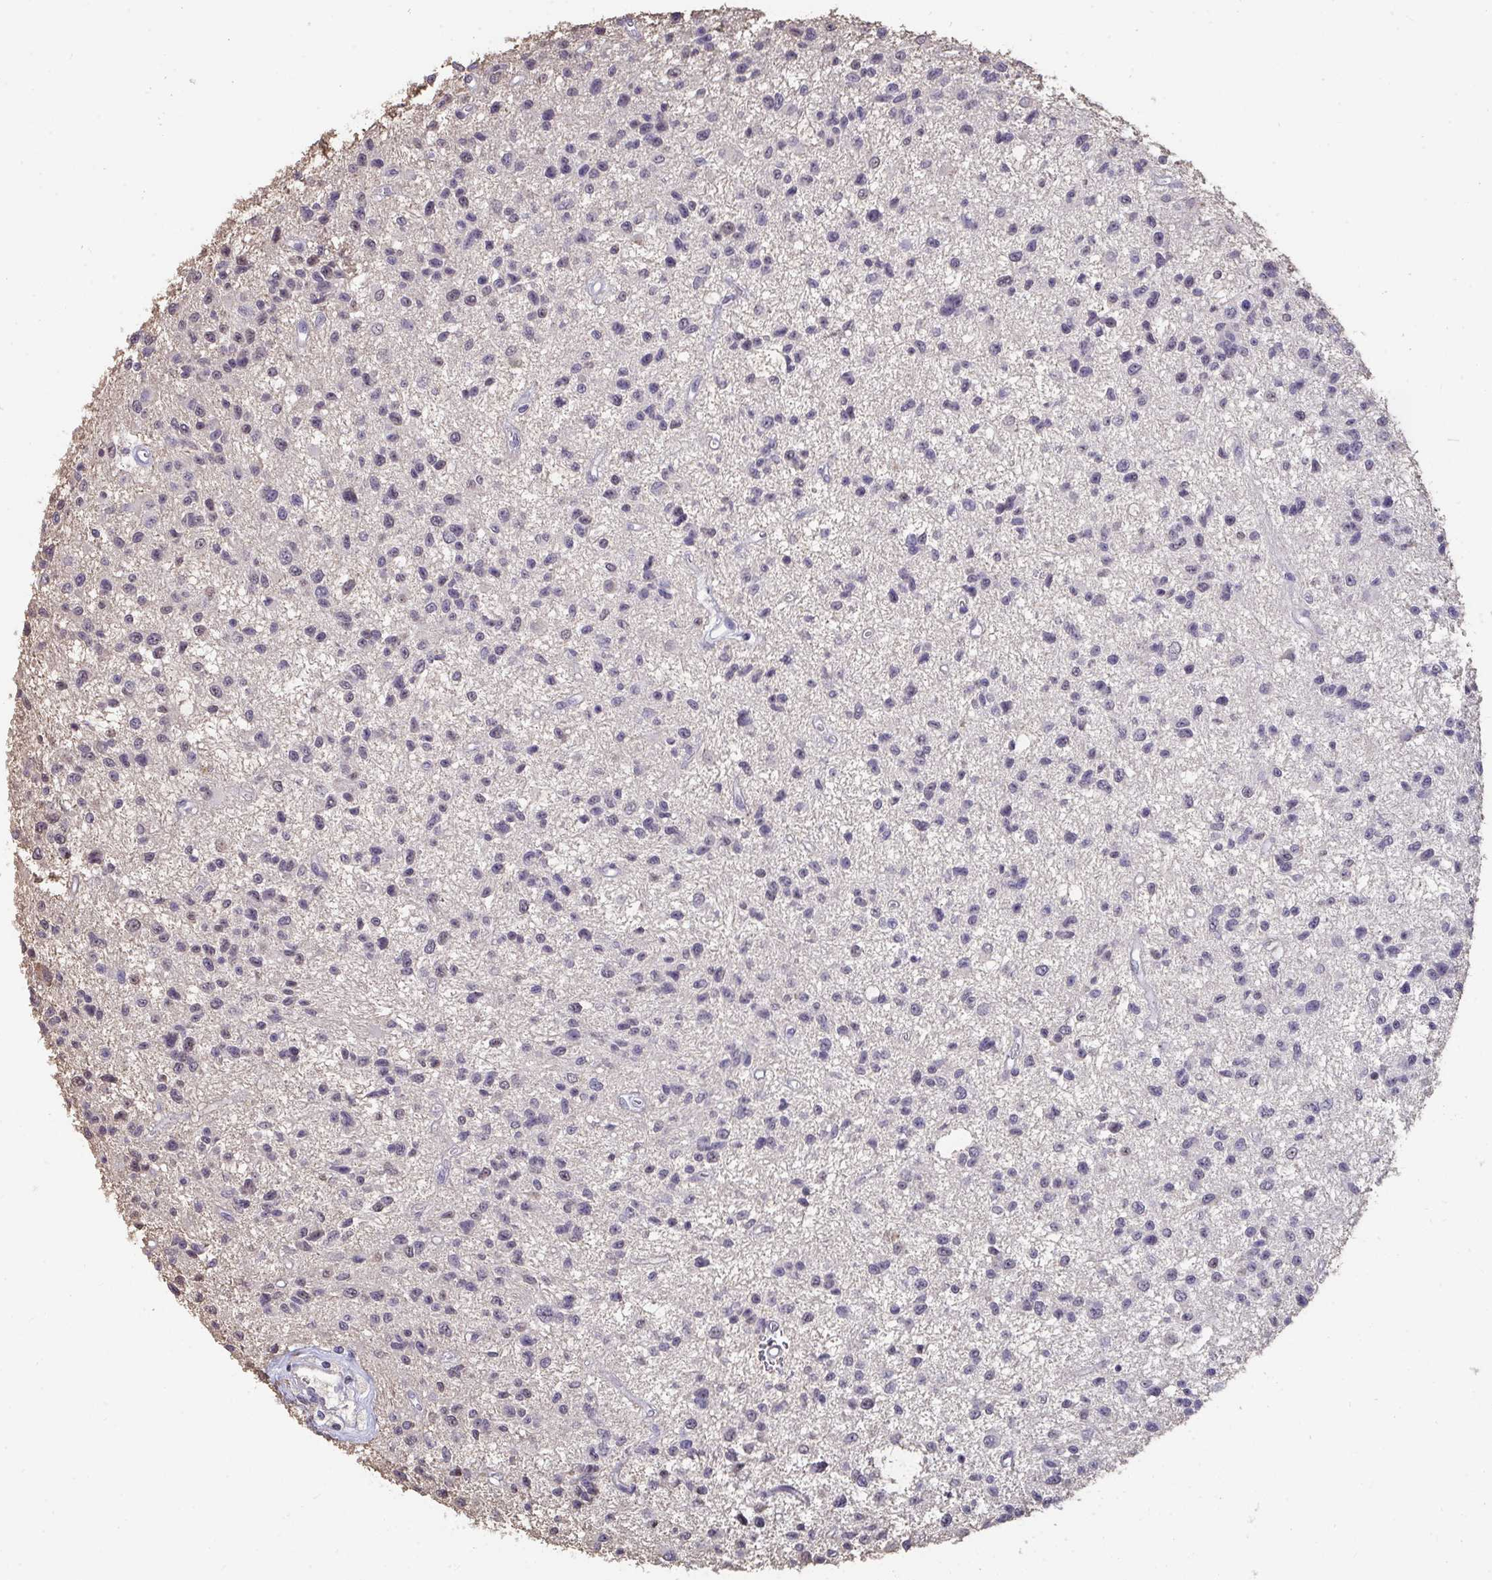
{"staining": {"intensity": "negative", "quantity": "none", "location": "none"}, "tissue": "glioma", "cell_type": "Tumor cells", "image_type": "cancer", "snomed": [{"axis": "morphology", "description": "Glioma, malignant, Low grade"}, {"axis": "topography", "description": "Brain"}], "caption": "IHC of glioma shows no positivity in tumor cells.", "gene": "SENP3", "patient": {"sex": "male", "age": 43}}